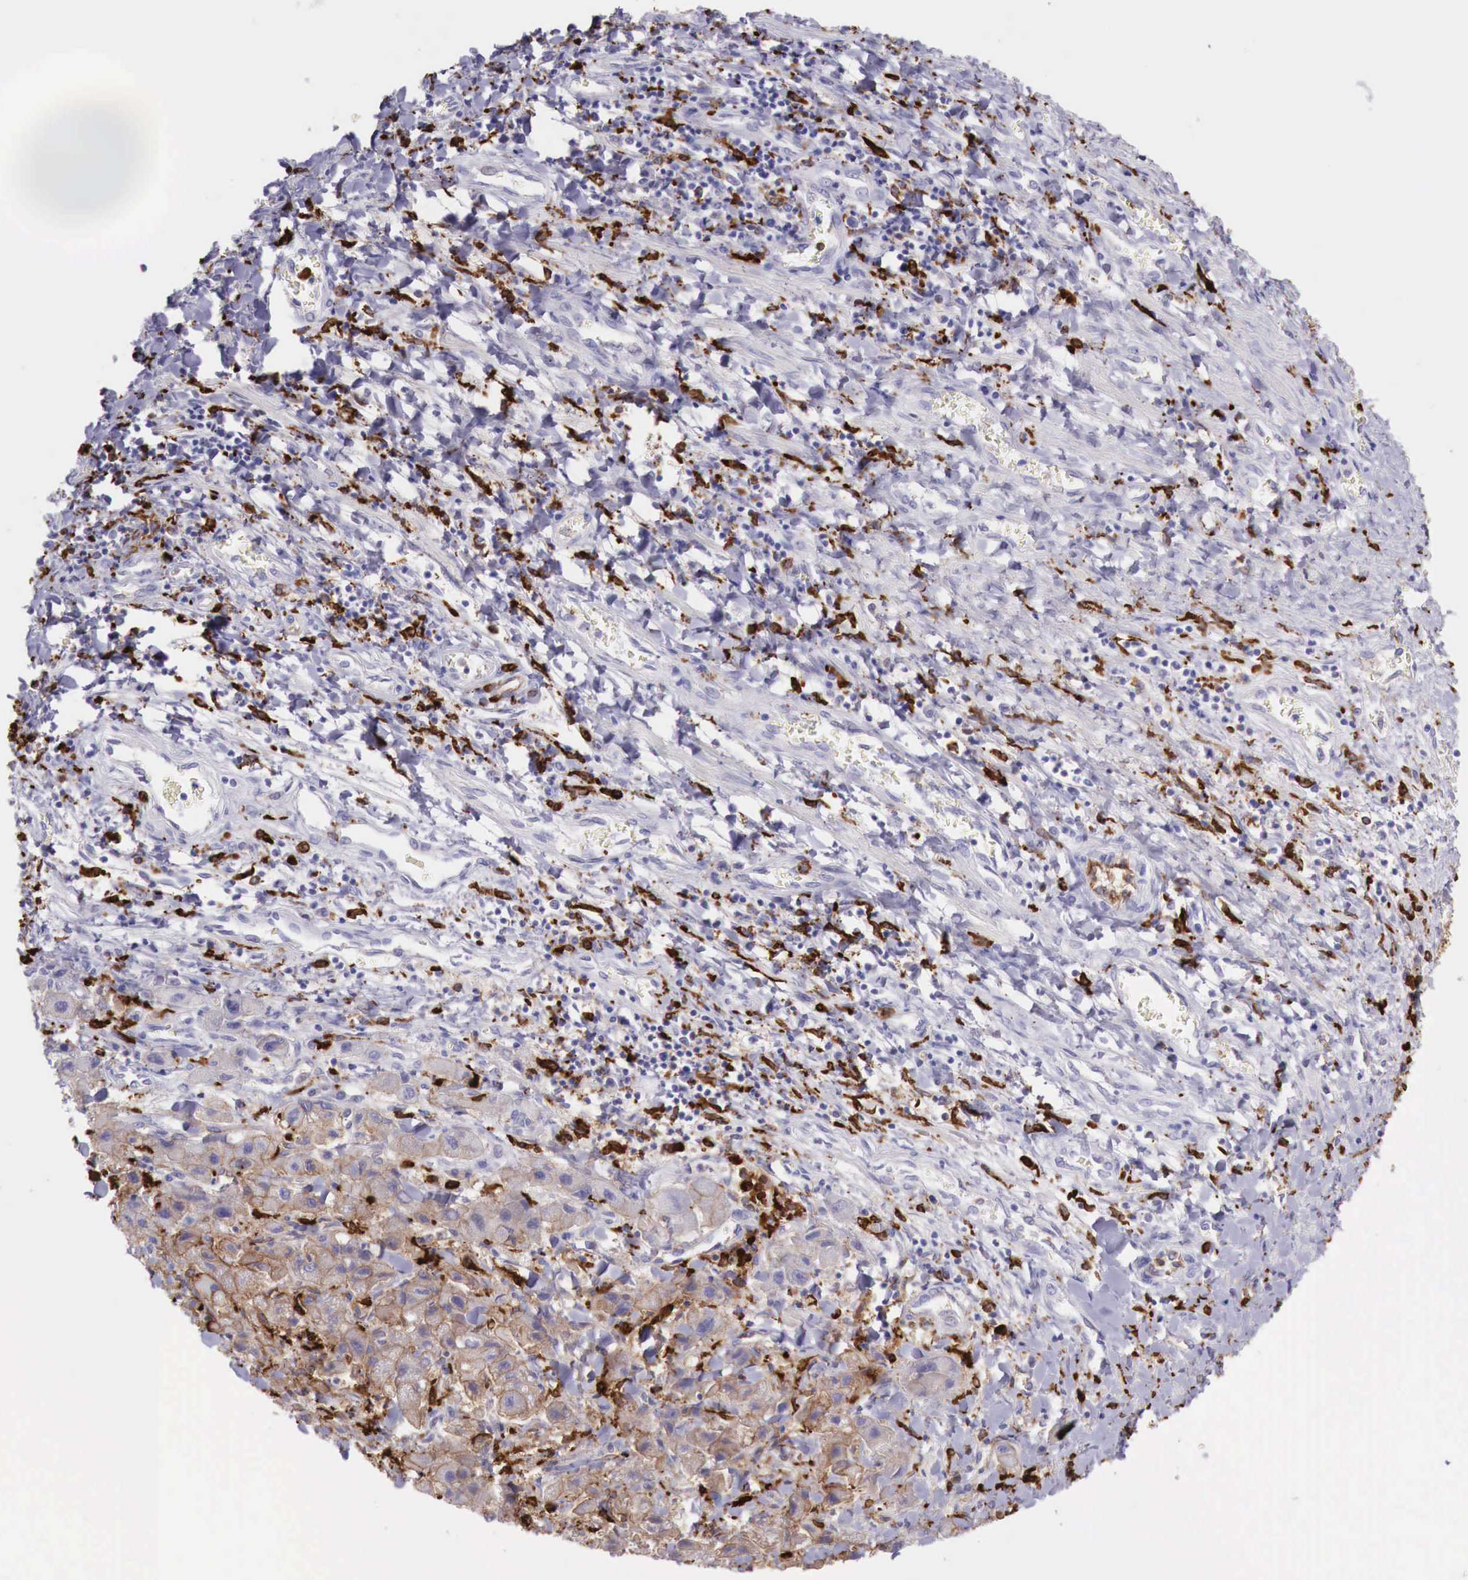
{"staining": {"intensity": "weak", "quantity": "25%-75%", "location": "cytoplasmic/membranous"}, "tissue": "liver cancer", "cell_type": "Tumor cells", "image_type": "cancer", "snomed": [{"axis": "morphology", "description": "Carcinoma, Hepatocellular, NOS"}, {"axis": "topography", "description": "Liver"}], "caption": "Tumor cells reveal low levels of weak cytoplasmic/membranous positivity in about 25%-75% of cells in human hepatocellular carcinoma (liver).", "gene": "MSR1", "patient": {"sex": "male", "age": 24}}